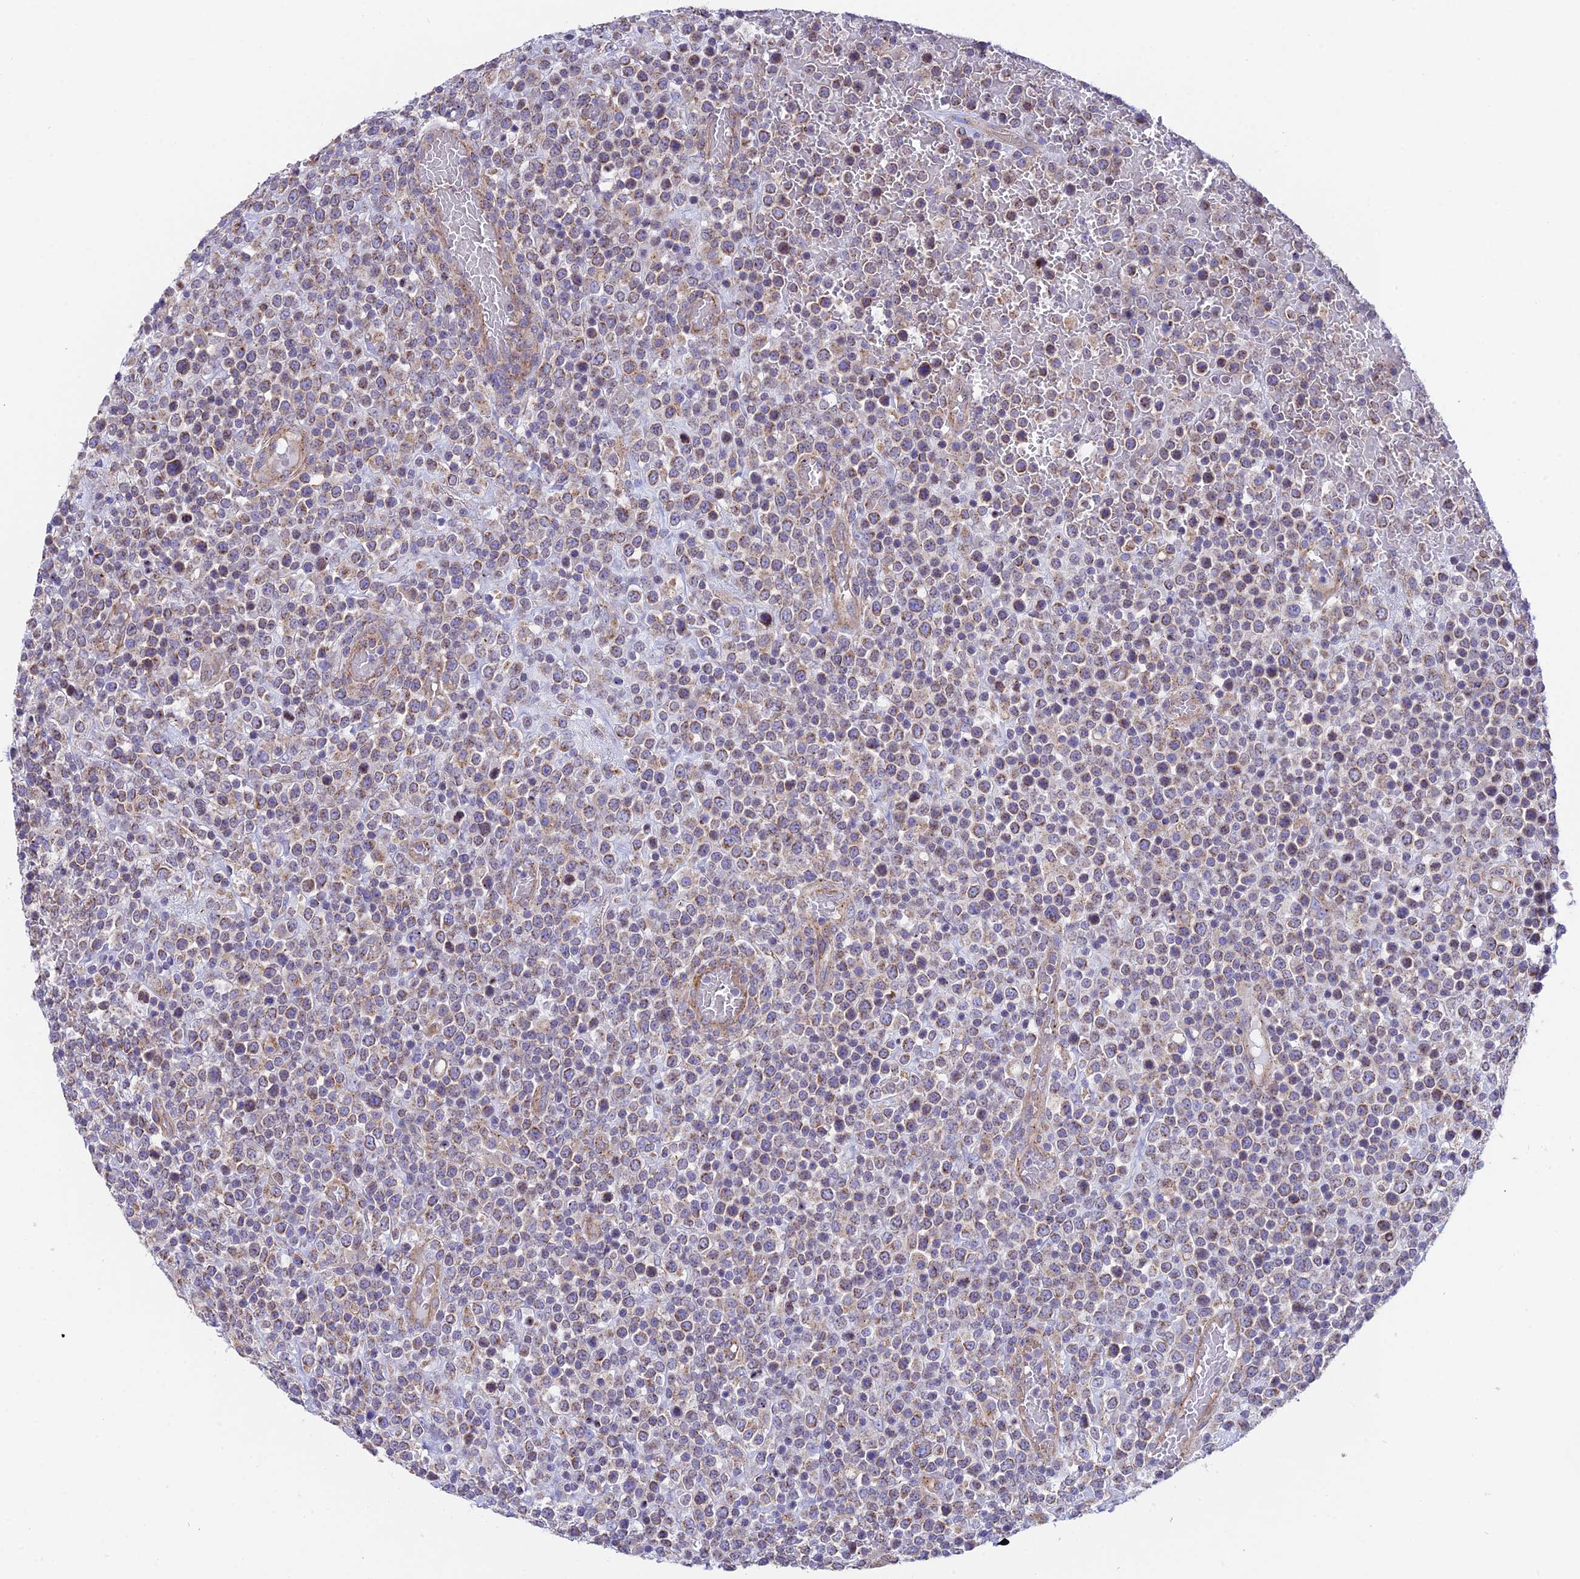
{"staining": {"intensity": "weak", "quantity": "25%-75%", "location": "cytoplasmic/membranous"}, "tissue": "lymphoma", "cell_type": "Tumor cells", "image_type": "cancer", "snomed": [{"axis": "morphology", "description": "Malignant lymphoma, non-Hodgkin's type, High grade"}, {"axis": "topography", "description": "Colon"}], "caption": "Weak cytoplasmic/membranous positivity for a protein is appreciated in approximately 25%-75% of tumor cells of high-grade malignant lymphoma, non-Hodgkin's type using immunohistochemistry.", "gene": "QRFP", "patient": {"sex": "female", "age": 53}}